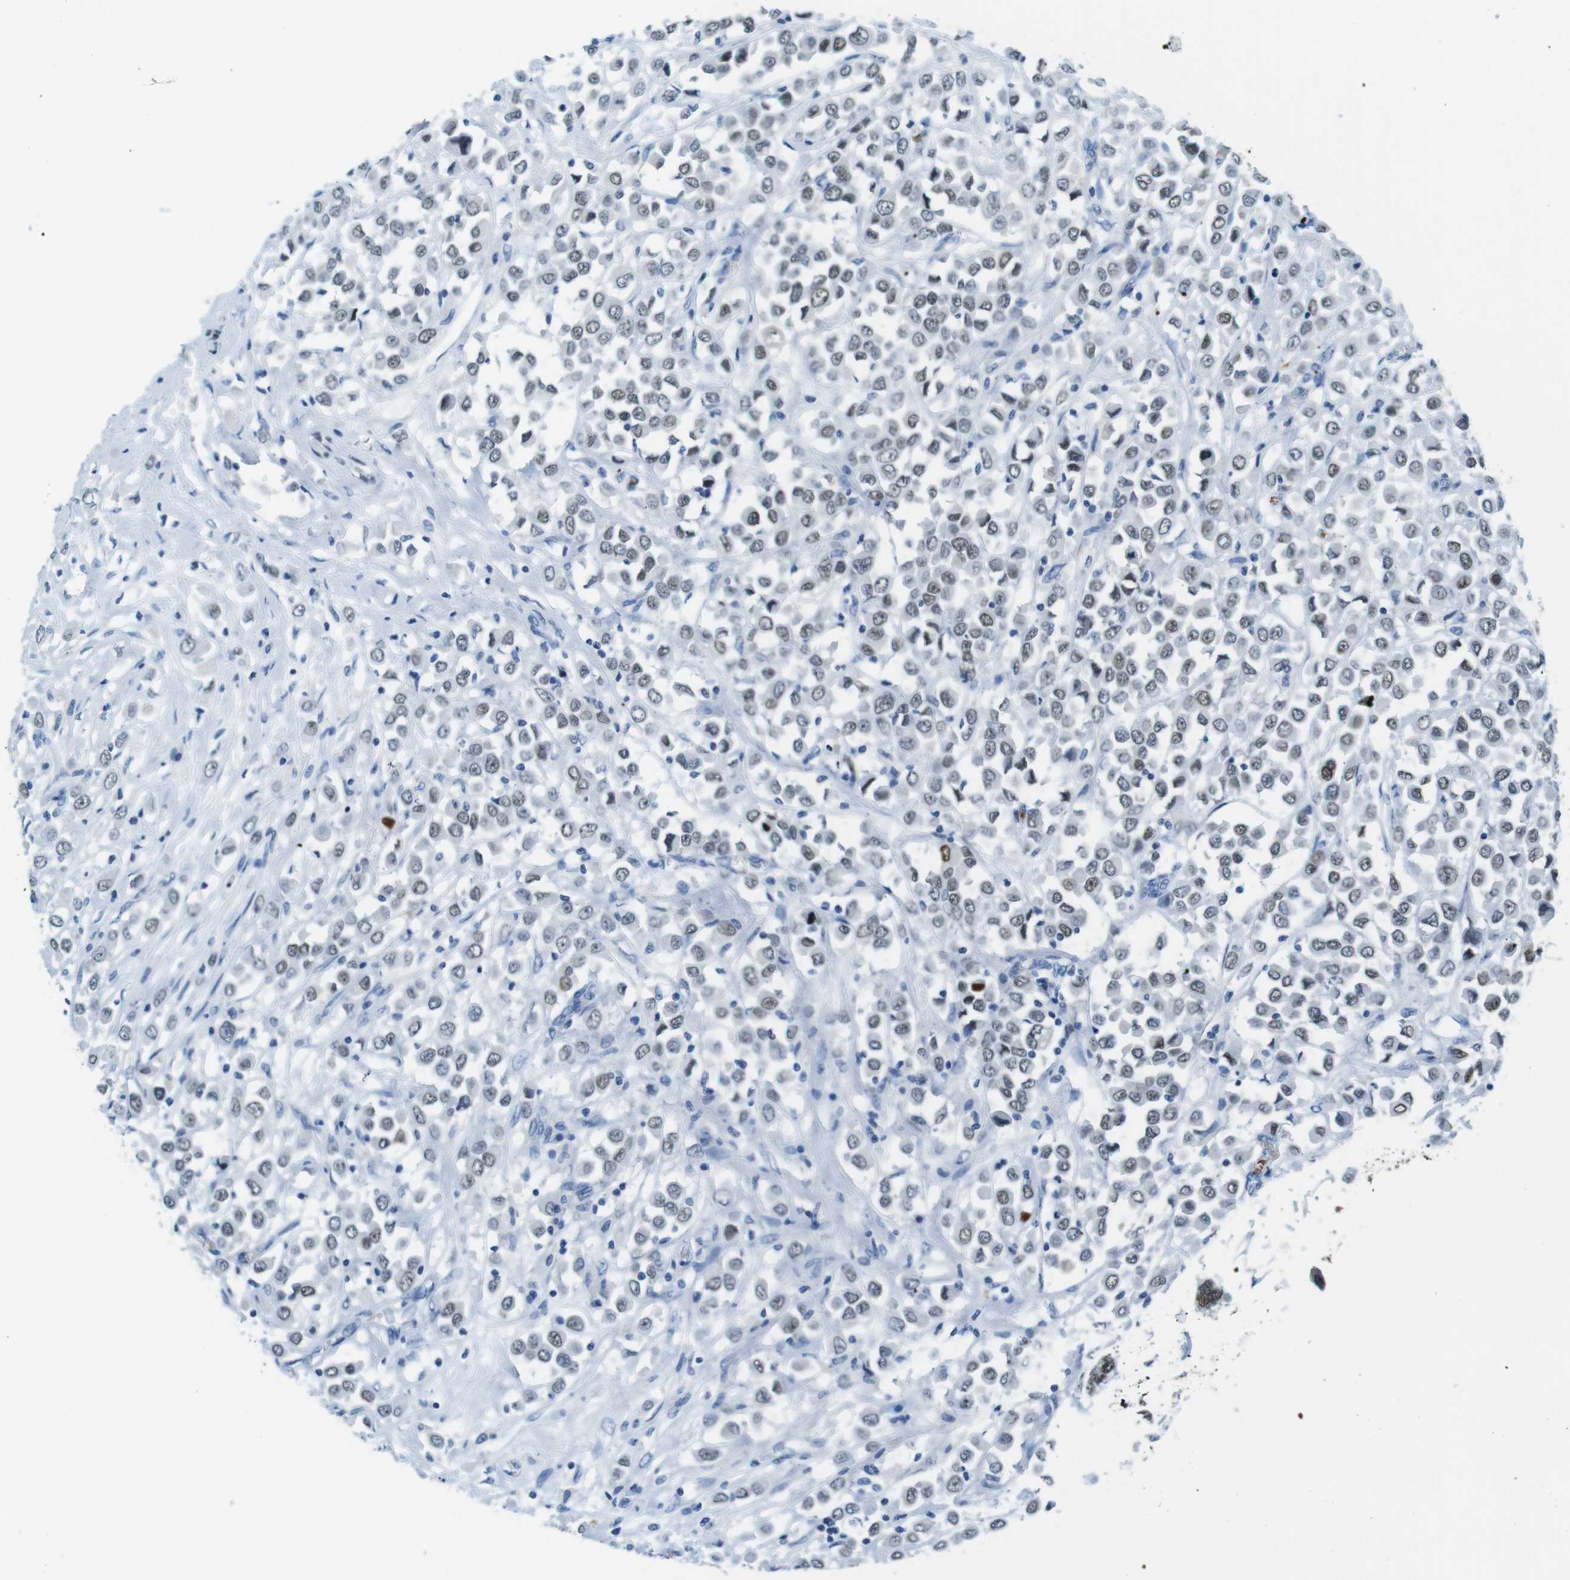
{"staining": {"intensity": "weak", "quantity": "25%-75%", "location": "nuclear"}, "tissue": "breast cancer", "cell_type": "Tumor cells", "image_type": "cancer", "snomed": [{"axis": "morphology", "description": "Duct carcinoma"}, {"axis": "topography", "description": "Breast"}], "caption": "Breast cancer (intraductal carcinoma) was stained to show a protein in brown. There is low levels of weak nuclear staining in approximately 25%-75% of tumor cells.", "gene": "TFAP2C", "patient": {"sex": "female", "age": 61}}